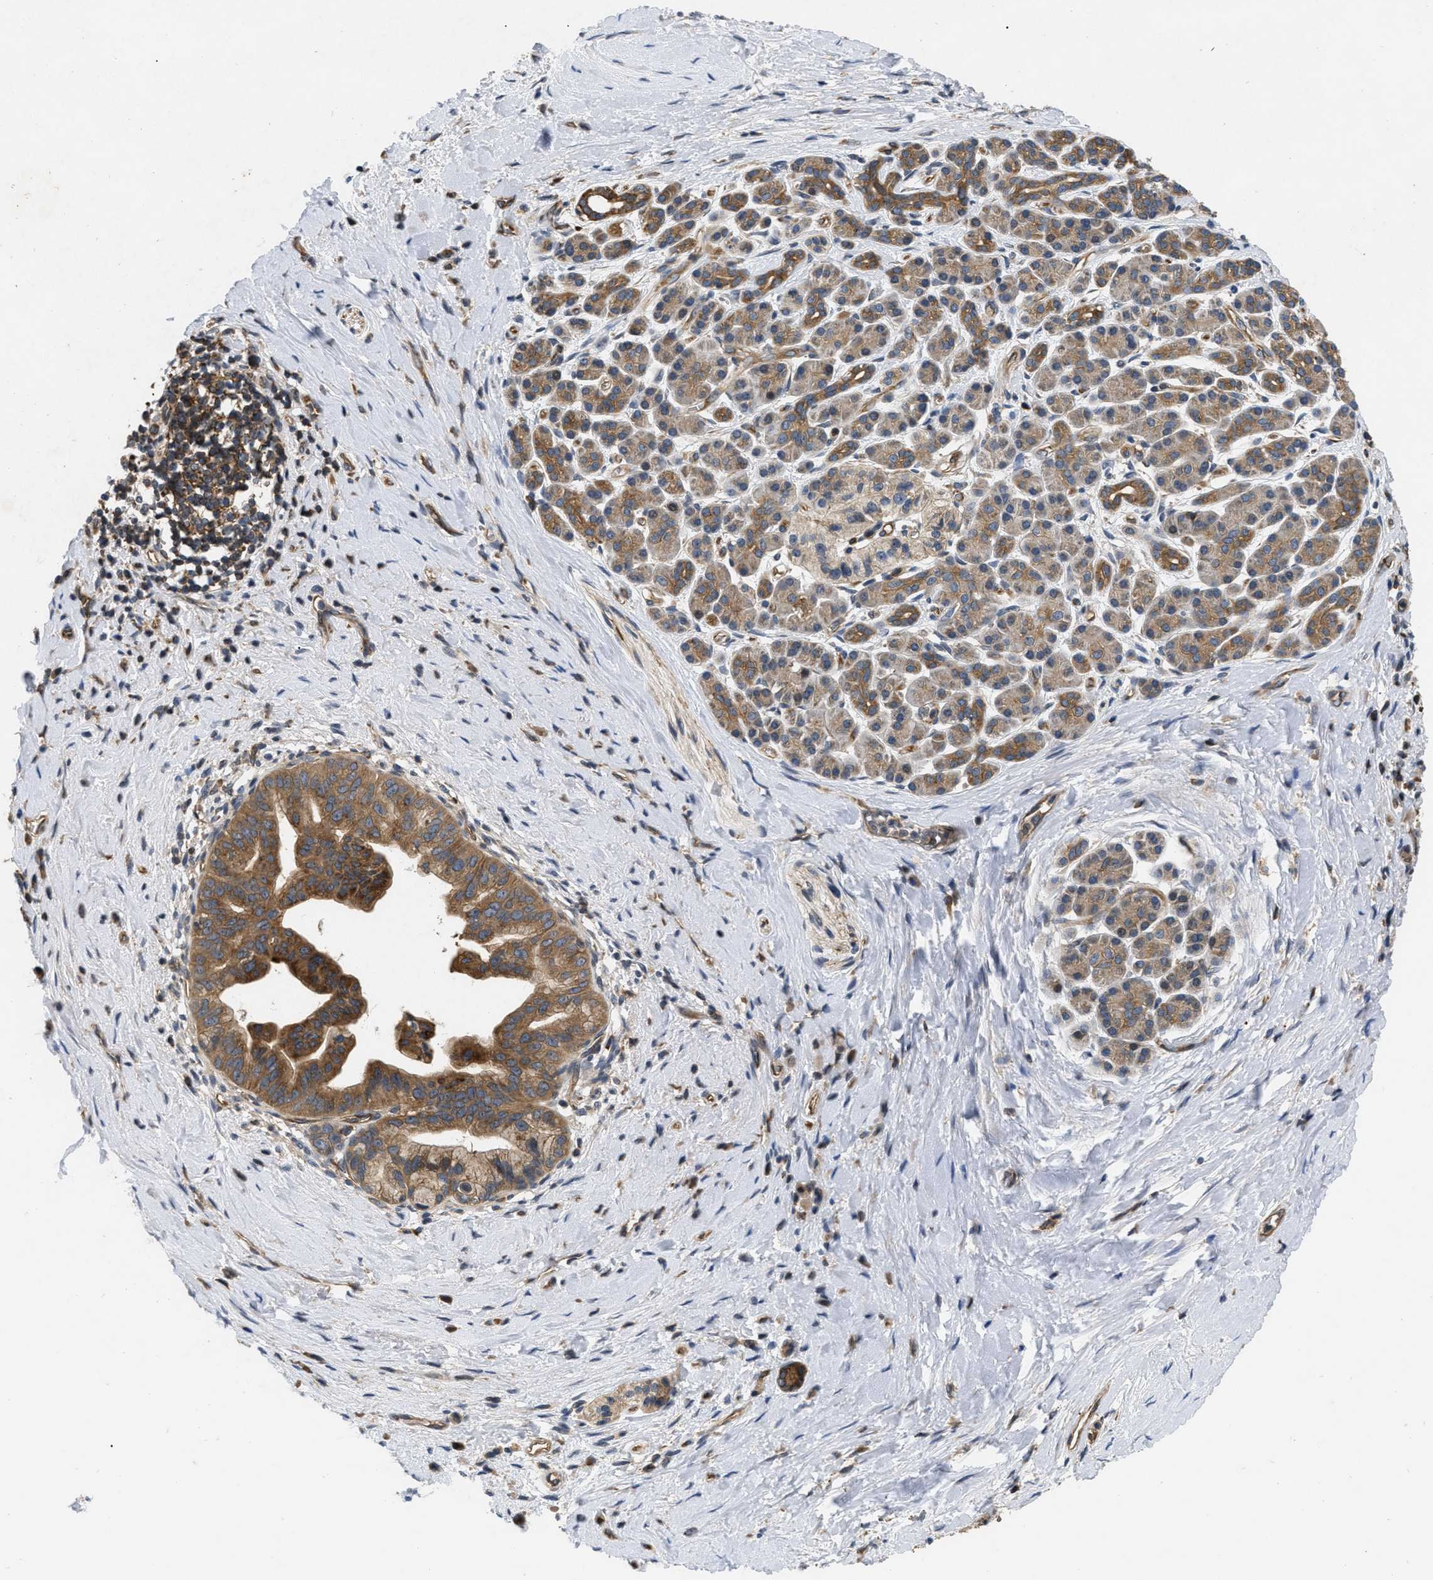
{"staining": {"intensity": "strong", "quantity": ">75%", "location": "cytoplasmic/membranous"}, "tissue": "pancreatic cancer", "cell_type": "Tumor cells", "image_type": "cancer", "snomed": [{"axis": "morphology", "description": "Adenocarcinoma, NOS"}, {"axis": "topography", "description": "Pancreas"}], "caption": "Protein staining displays strong cytoplasmic/membranous staining in about >75% of tumor cells in pancreatic adenocarcinoma.", "gene": "HMGCR", "patient": {"sex": "male", "age": 55}}